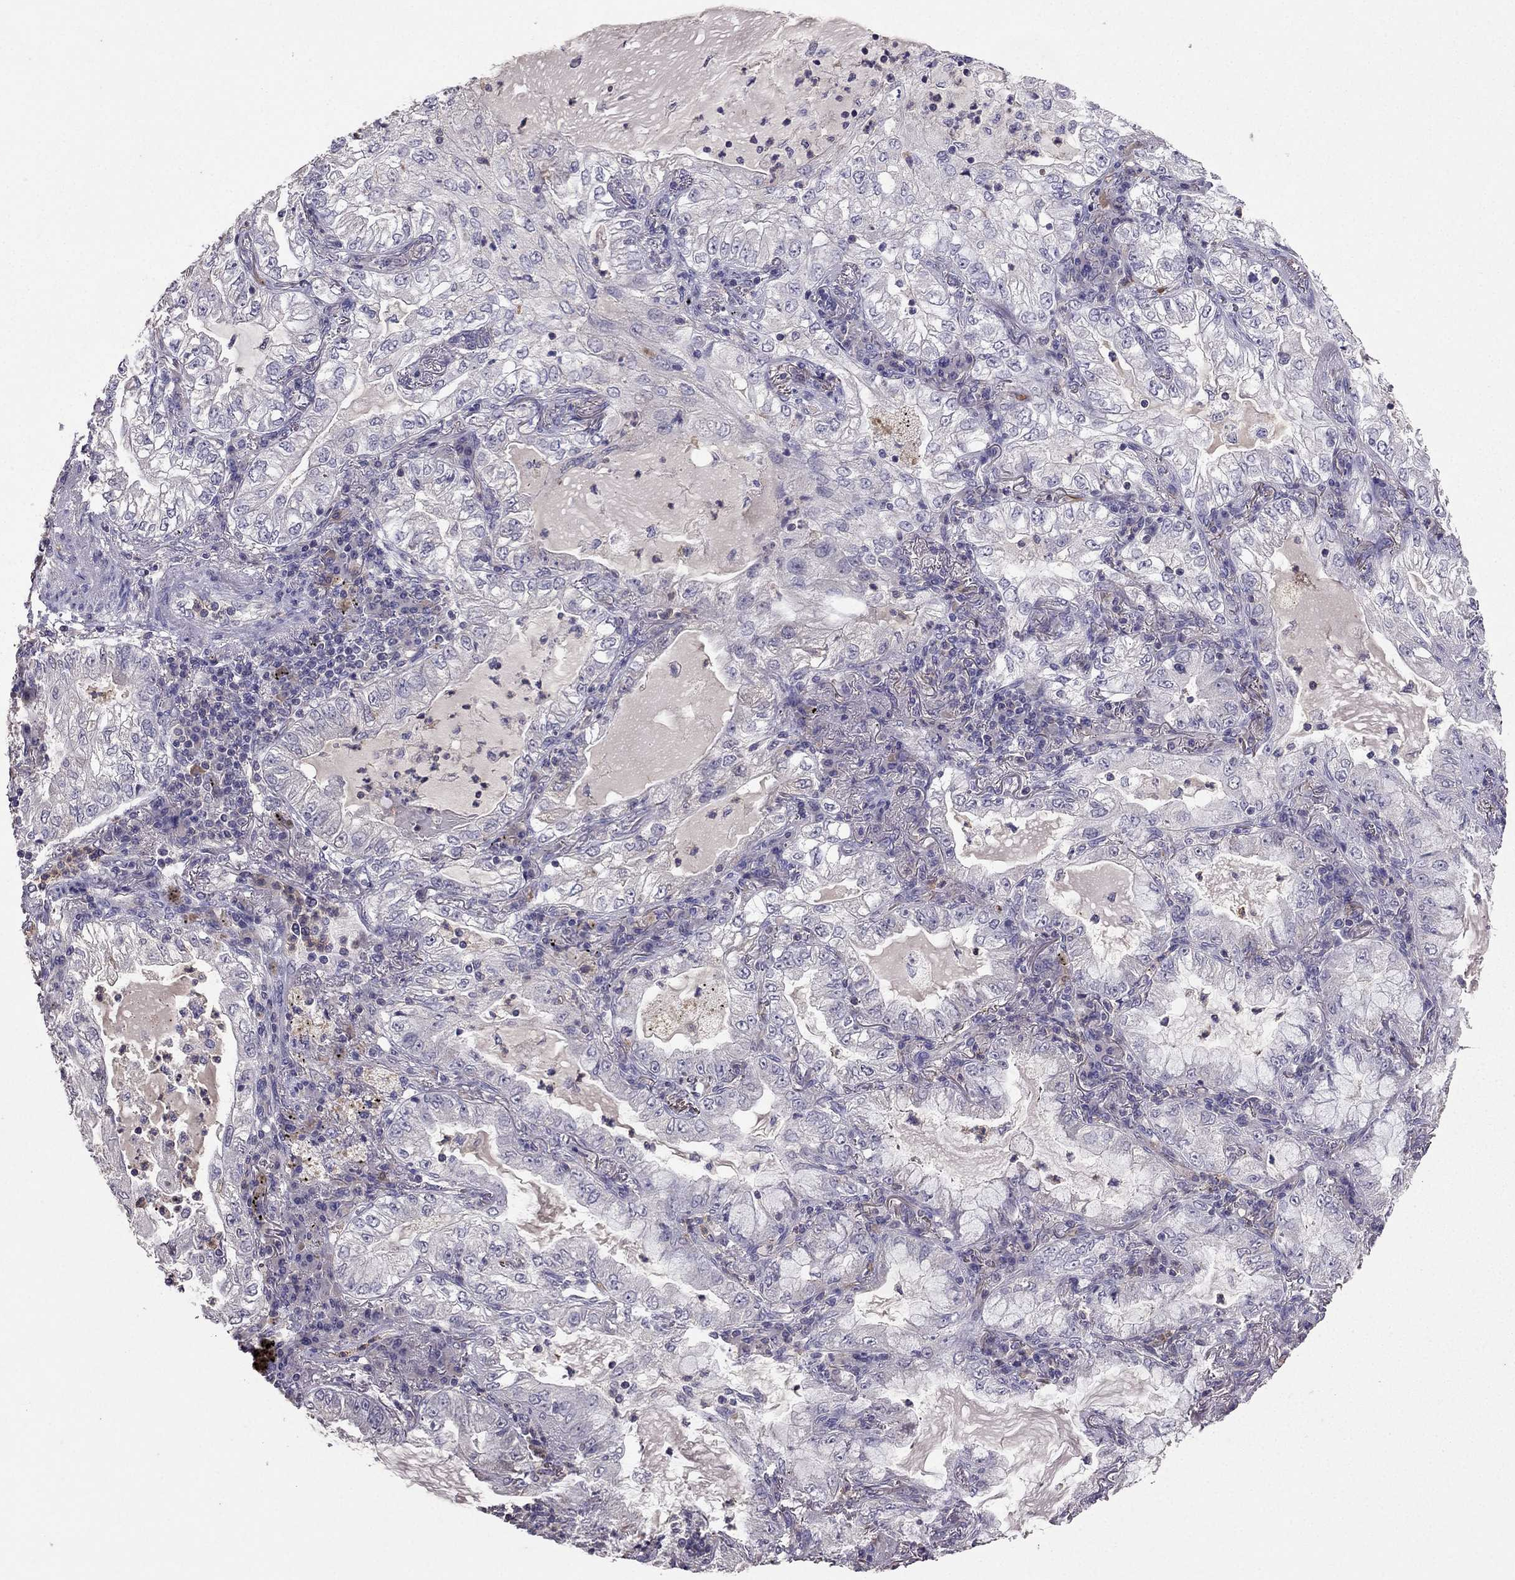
{"staining": {"intensity": "negative", "quantity": "none", "location": "none"}, "tissue": "lung cancer", "cell_type": "Tumor cells", "image_type": "cancer", "snomed": [{"axis": "morphology", "description": "Adenocarcinoma, NOS"}, {"axis": "topography", "description": "Lung"}], "caption": "DAB immunohistochemical staining of adenocarcinoma (lung) reveals no significant expression in tumor cells.", "gene": "RFLNB", "patient": {"sex": "female", "age": 73}}